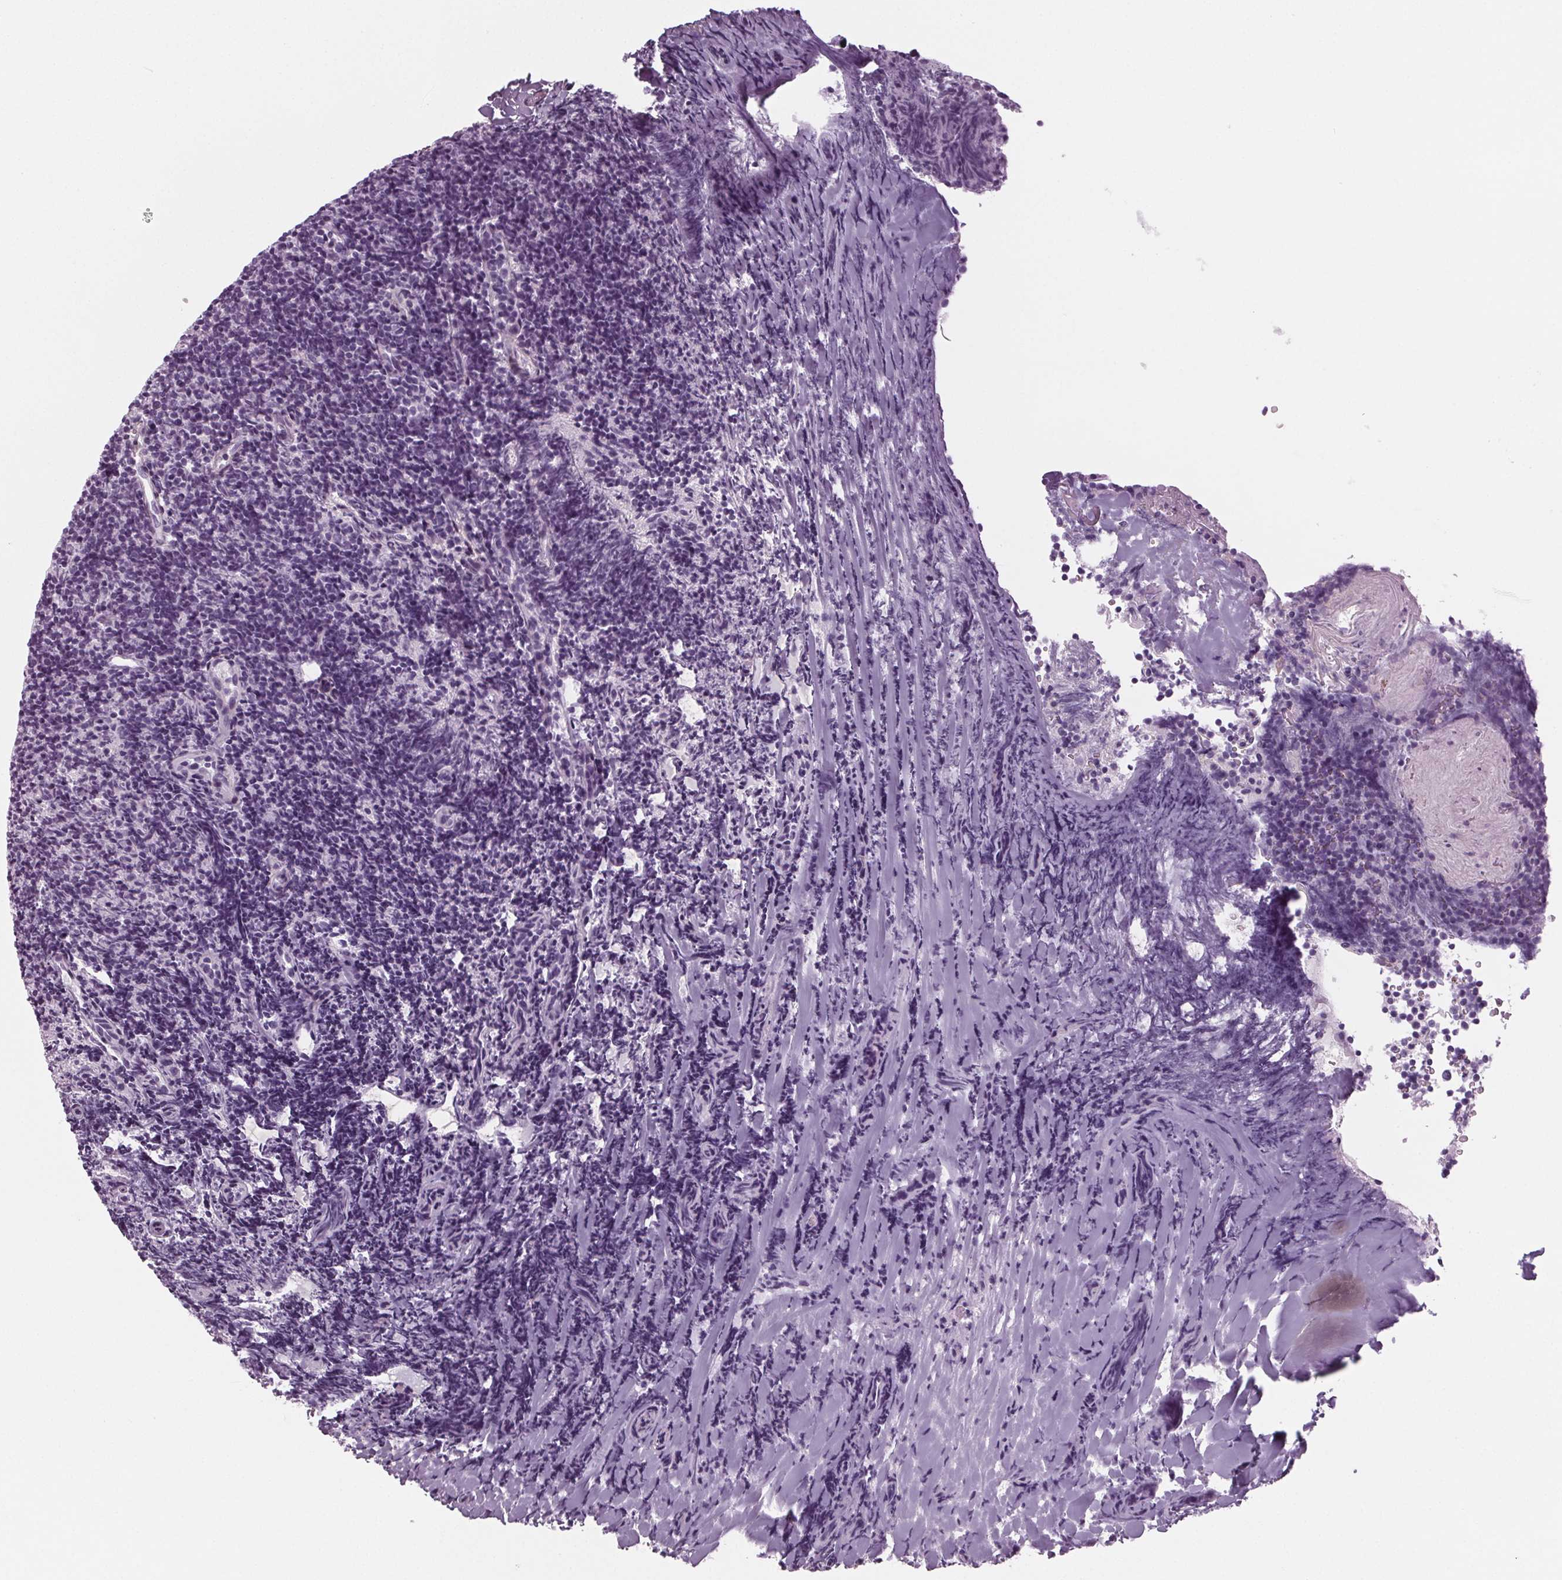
{"staining": {"intensity": "negative", "quantity": "none", "location": "none"}, "tissue": "tonsil", "cell_type": "Germinal center cells", "image_type": "normal", "snomed": [{"axis": "morphology", "description": "Normal tissue, NOS"}, {"axis": "topography", "description": "Tonsil"}], "caption": "This is a image of immunohistochemistry (IHC) staining of unremarkable tonsil, which shows no positivity in germinal center cells. (Immunohistochemistry (ihc), brightfield microscopy, high magnification).", "gene": "BHLHE22", "patient": {"sex": "female", "age": 10}}